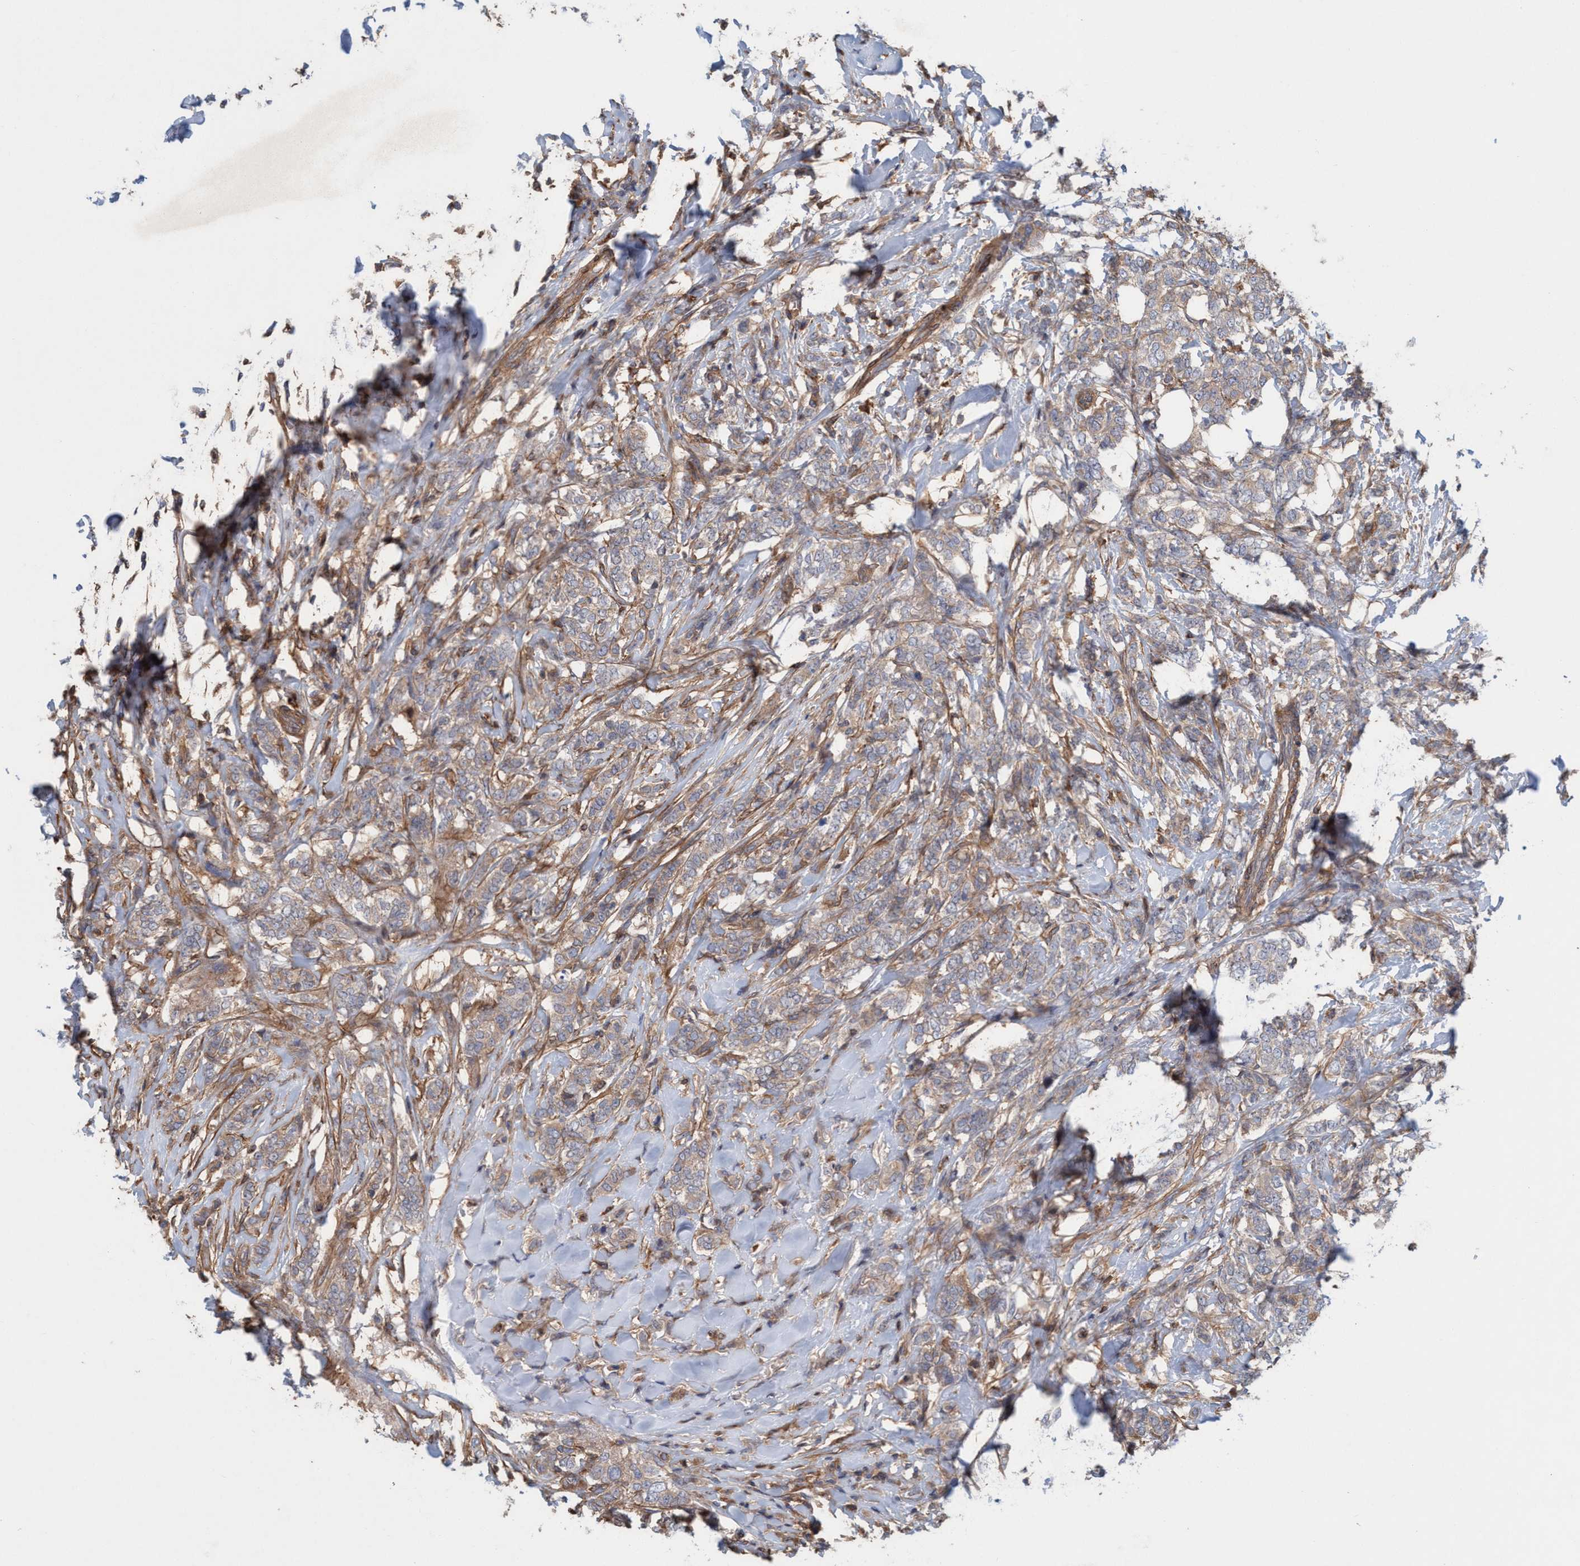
{"staining": {"intensity": "weak", "quantity": ">75%", "location": "cytoplasmic/membranous"}, "tissue": "breast cancer", "cell_type": "Tumor cells", "image_type": "cancer", "snomed": [{"axis": "morphology", "description": "Lobular carcinoma"}, {"axis": "topography", "description": "Skin"}, {"axis": "topography", "description": "Breast"}], "caption": "Immunohistochemical staining of human breast cancer reveals weak cytoplasmic/membranous protein expression in approximately >75% of tumor cells. (DAB (3,3'-diaminobenzidine) IHC with brightfield microscopy, high magnification).", "gene": "SPECC1", "patient": {"sex": "female", "age": 46}}